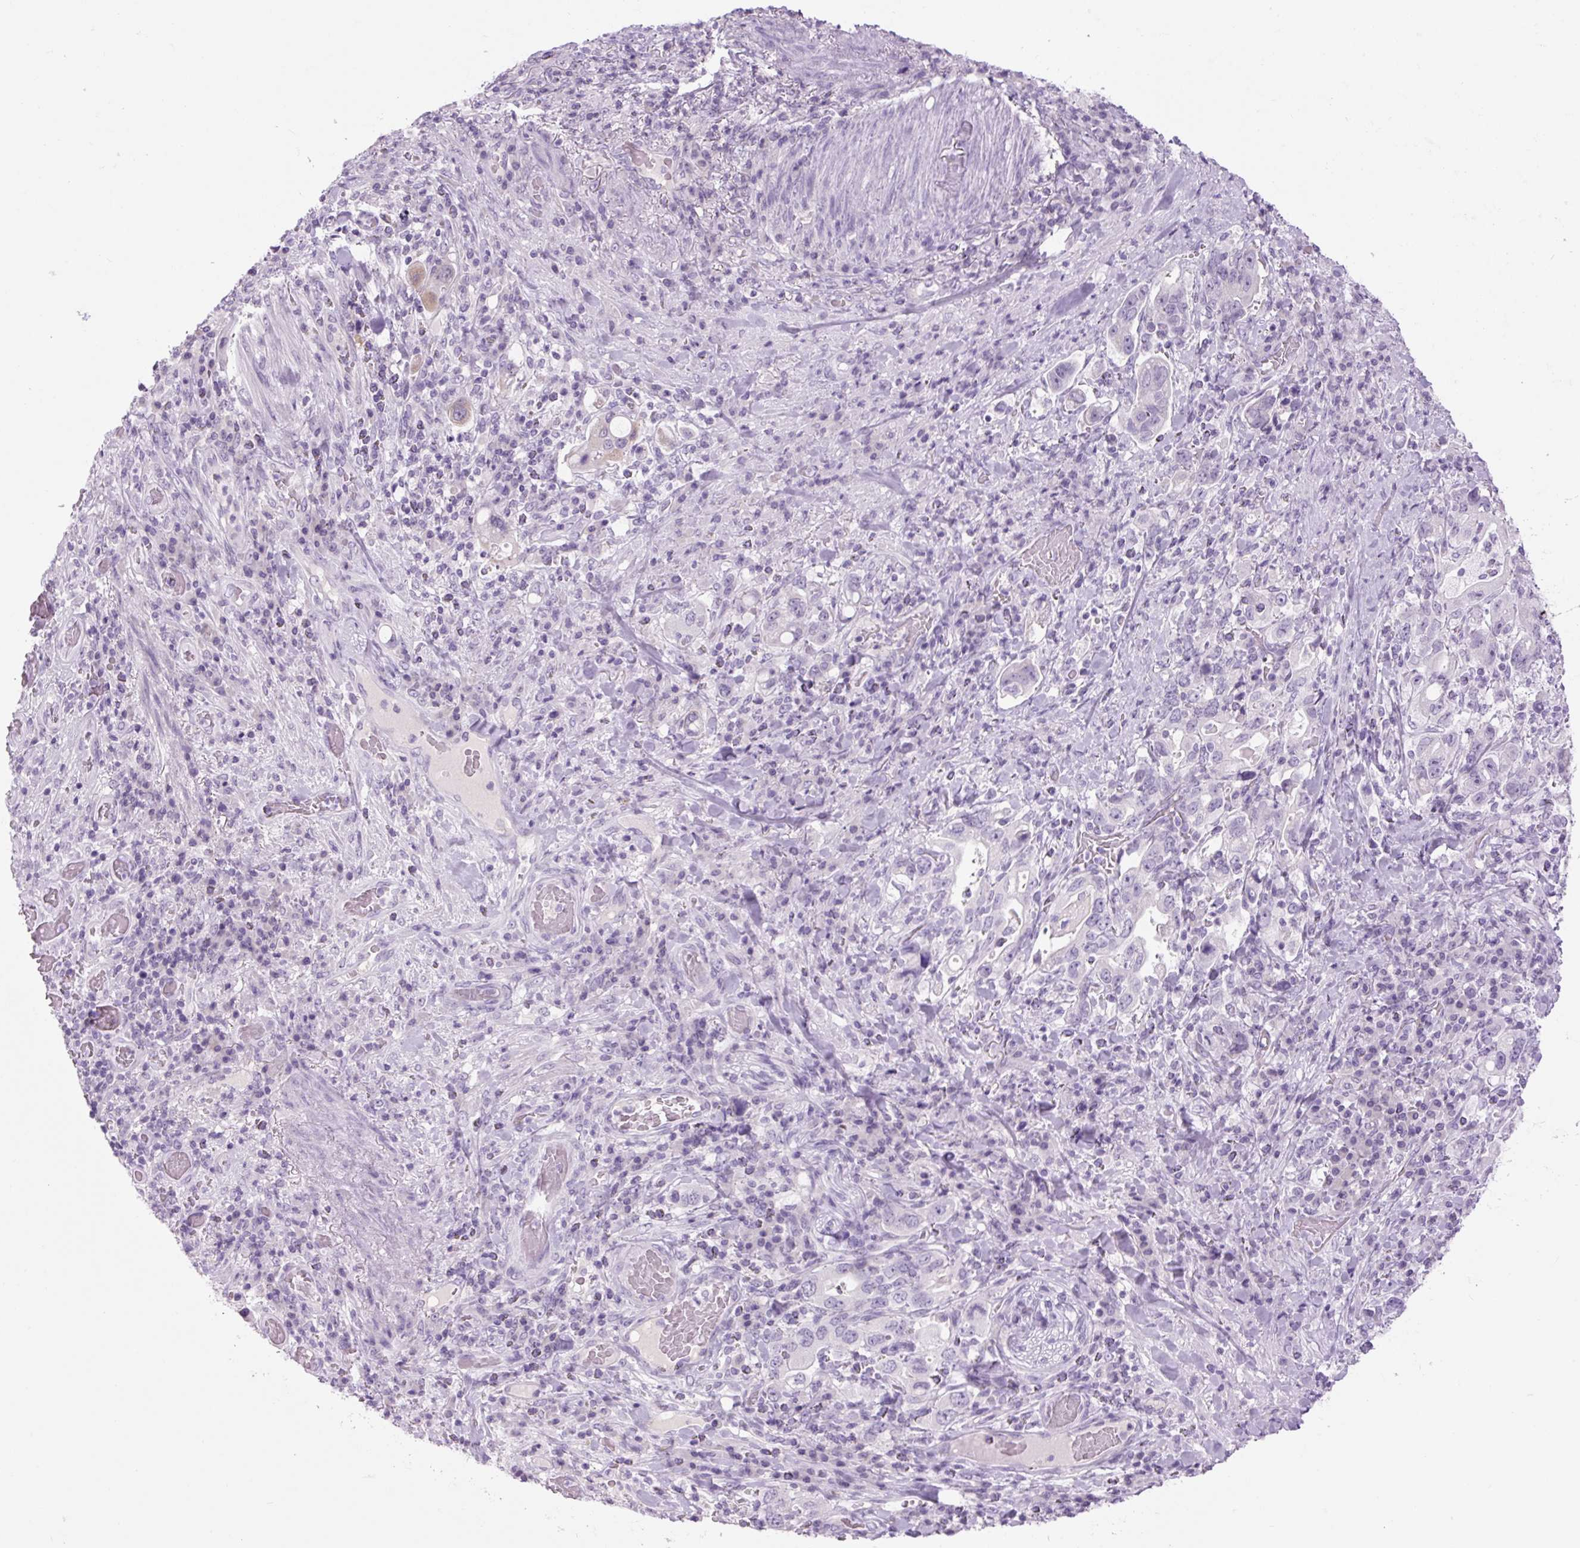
{"staining": {"intensity": "negative", "quantity": "none", "location": "none"}, "tissue": "stomach cancer", "cell_type": "Tumor cells", "image_type": "cancer", "snomed": [{"axis": "morphology", "description": "Adenocarcinoma, NOS"}, {"axis": "topography", "description": "Stomach, upper"}, {"axis": "topography", "description": "Stomach"}], "caption": "Tumor cells show no significant staining in stomach cancer. (IHC, brightfield microscopy, high magnification).", "gene": "COL9A2", "patient": {"sex": "male", "age": 62}}